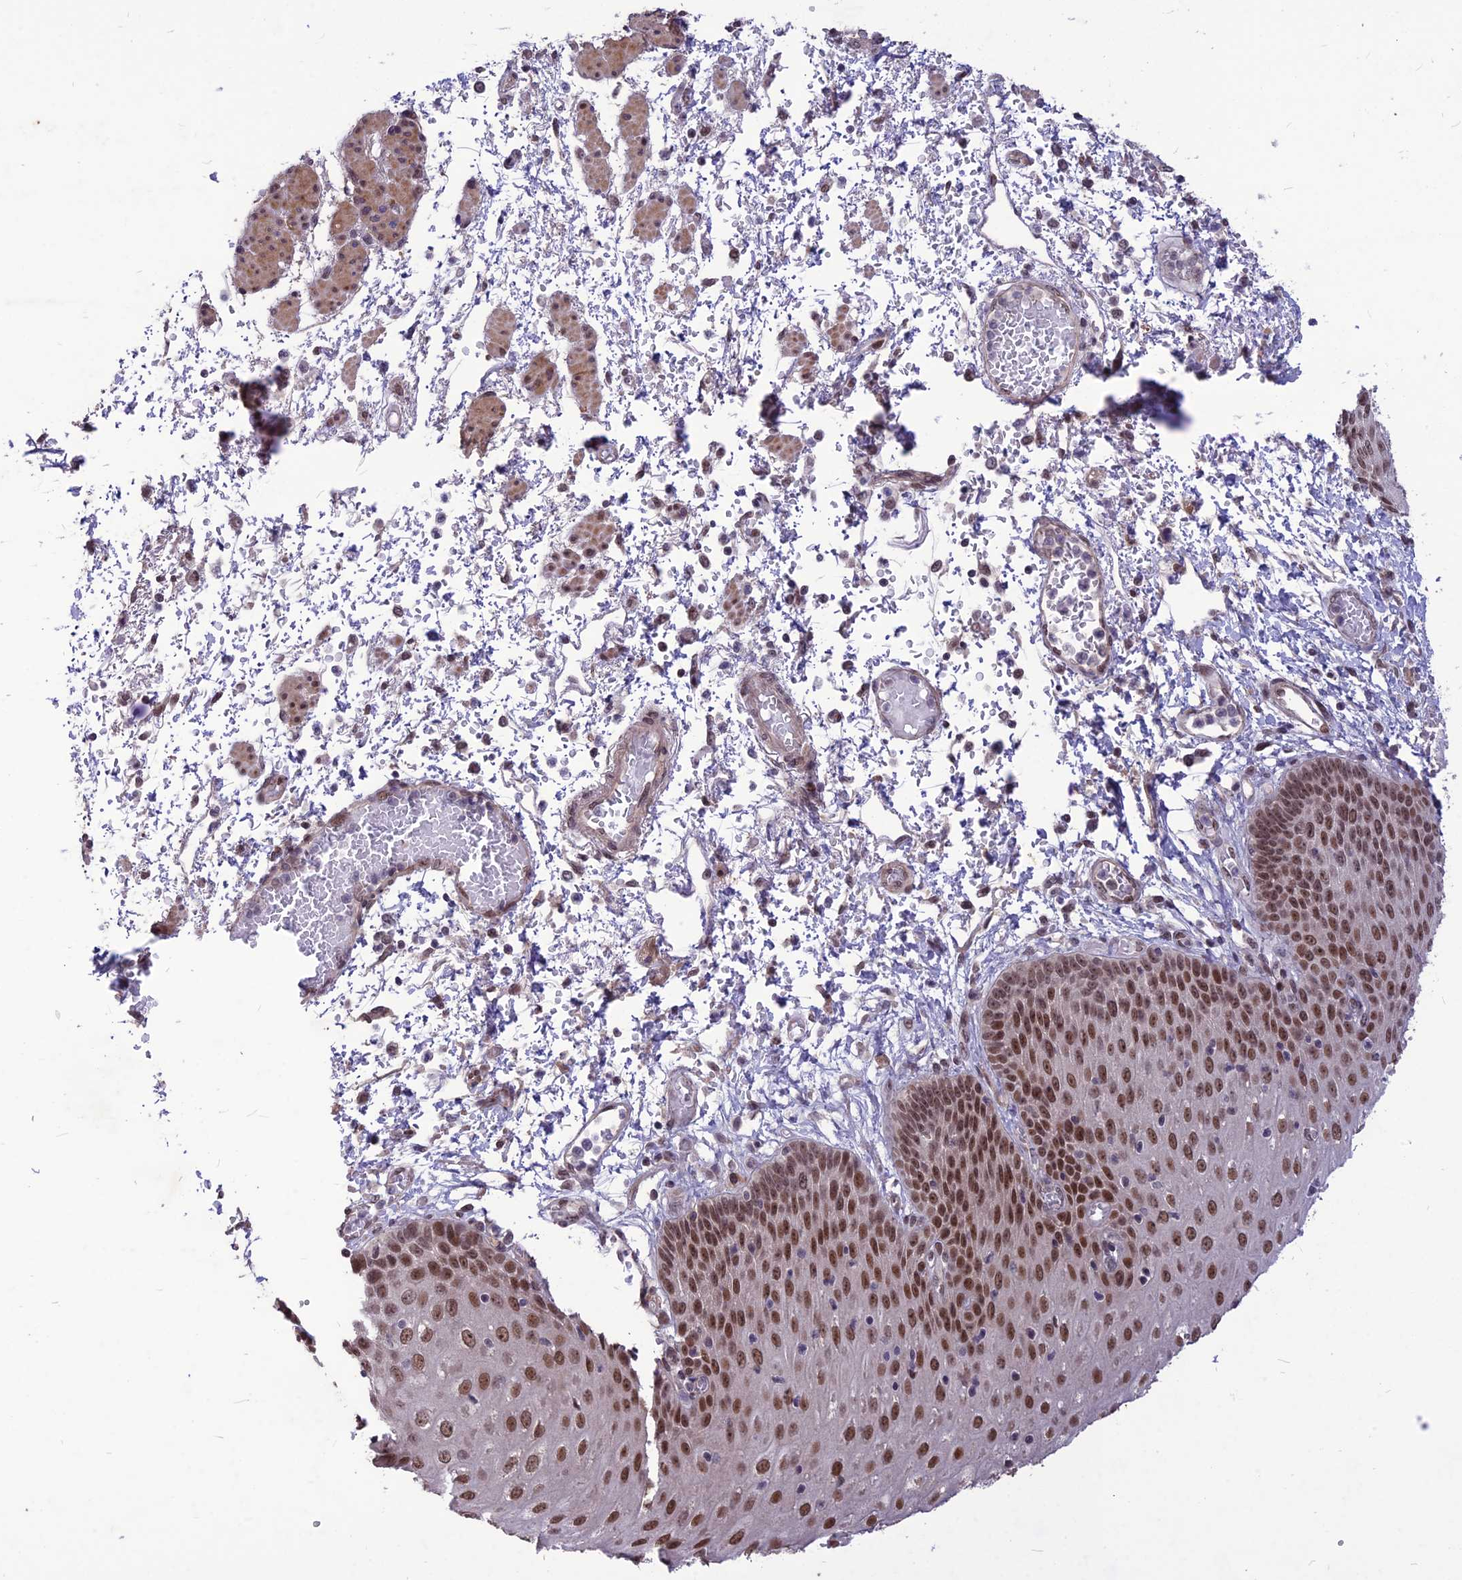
{"staining": {"intensity": "strong", "quantity": ">75%", "location": "nuclear"}, "tissue": "esophagus", "cell_type": "Squamous epithelial cells", "image_type": "normal", "snomed": [{"axis": "morphology", "description": "Normal tissue, NOS"}, {"axis": "topography", "description": "Esophagus"}], "caption": "Squamous epithelial cells display high levels of strong nuclear positivity in about >75% of cells in unremarkable human esophagus.", "gene": "DIS3", "patient": {"sex": "male", "age": 81}}